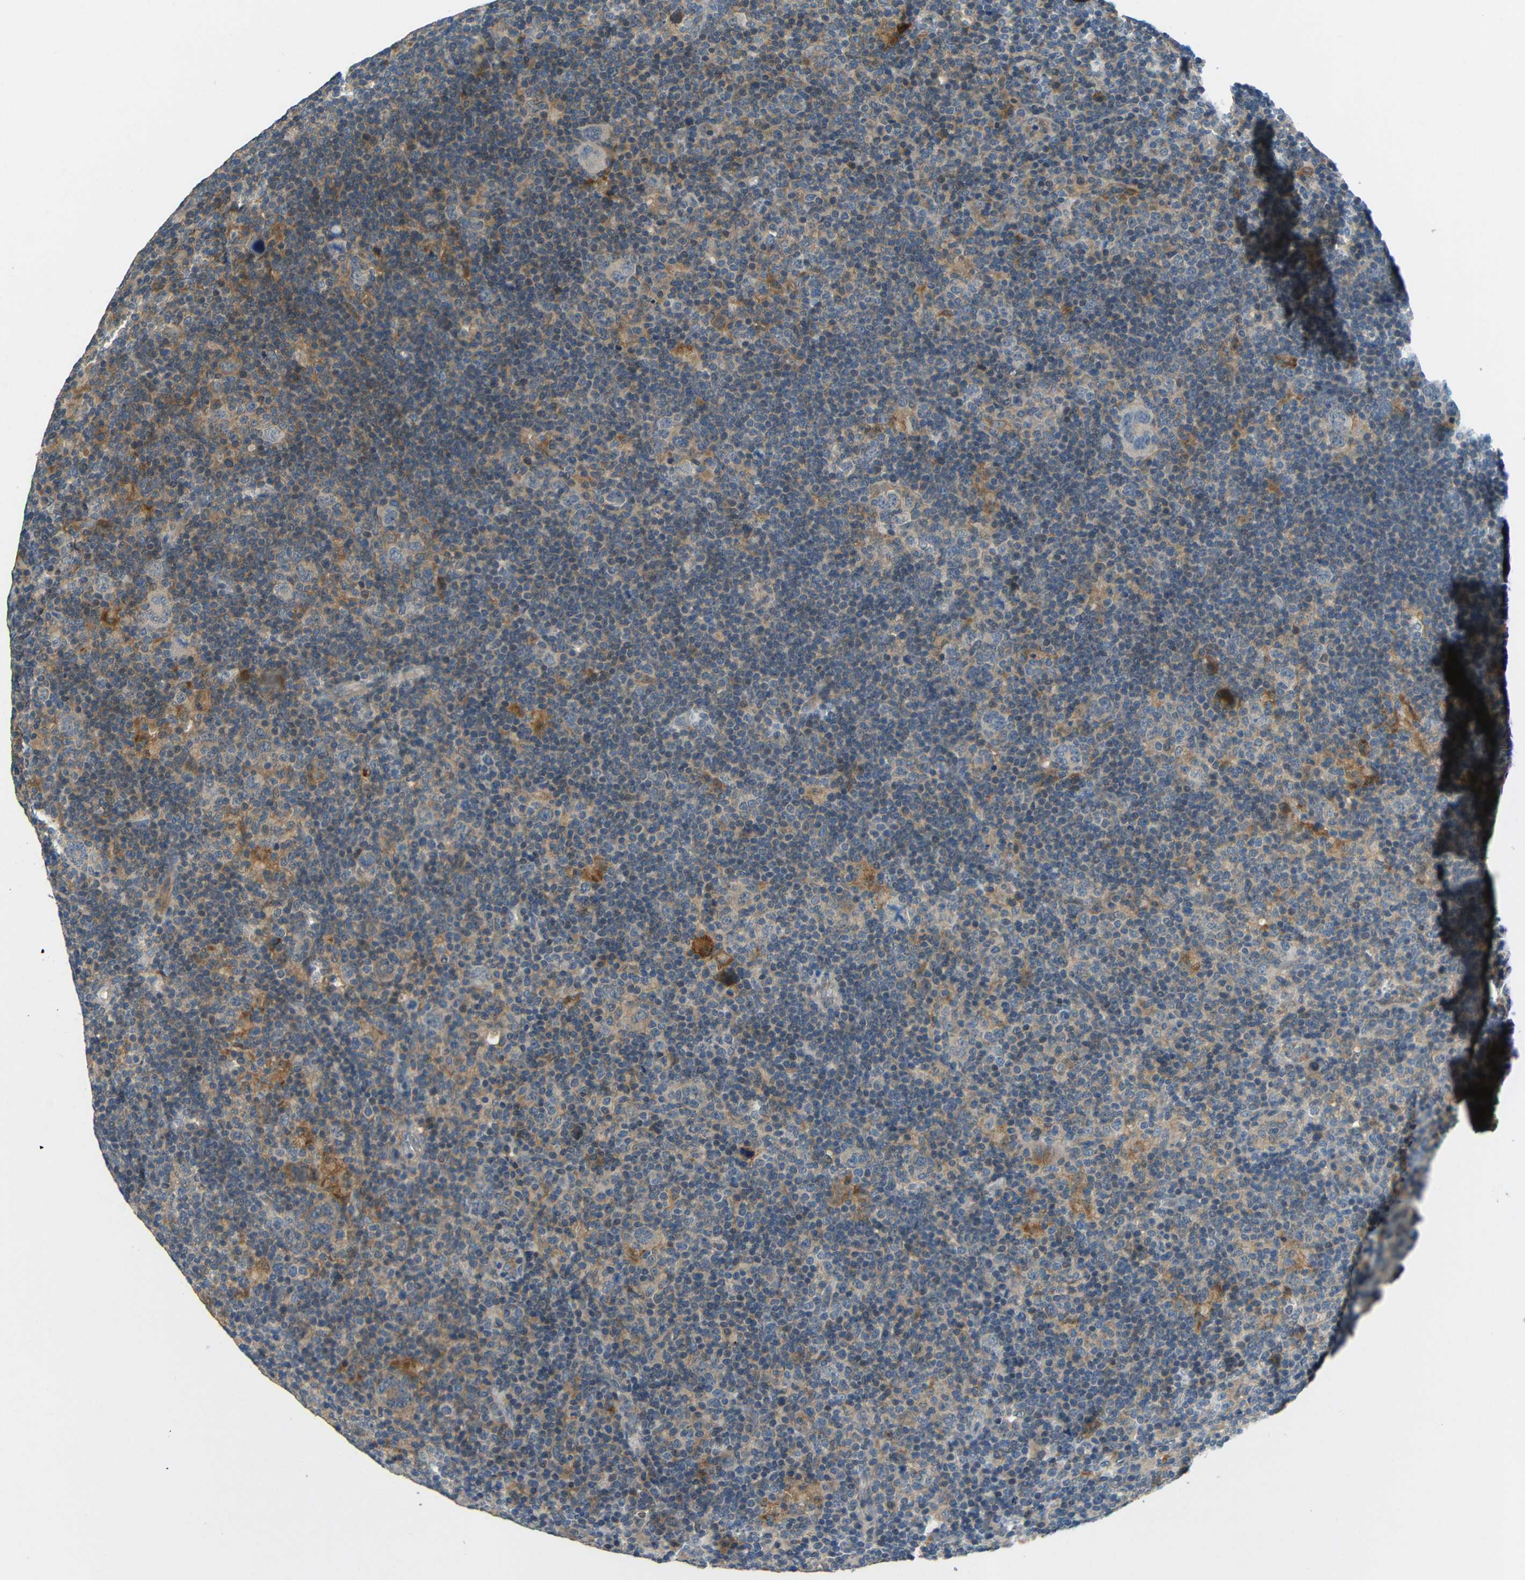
{"staining": {"intensity": "weak", "quantity": "25%-75%", "location": "cytoplasmic/membranous"}, "tissue": "lymphoma", "cell_type": "Tumor cells", "image_type": "cancer", "snomed": [{"axis": "morphology", "description": "Hodgkin's disease, NOS"}, {"axis": "topography", "description": "Lymph node"}], "caption": "Brown immunohistochemical staining in lymphoma demonstrates weak cytoplasmic/membranous expression in approximately 25%-75% of tumor cells.", "gene": "FNDC3A", "patient": {"sex": "female", "age": 57}}